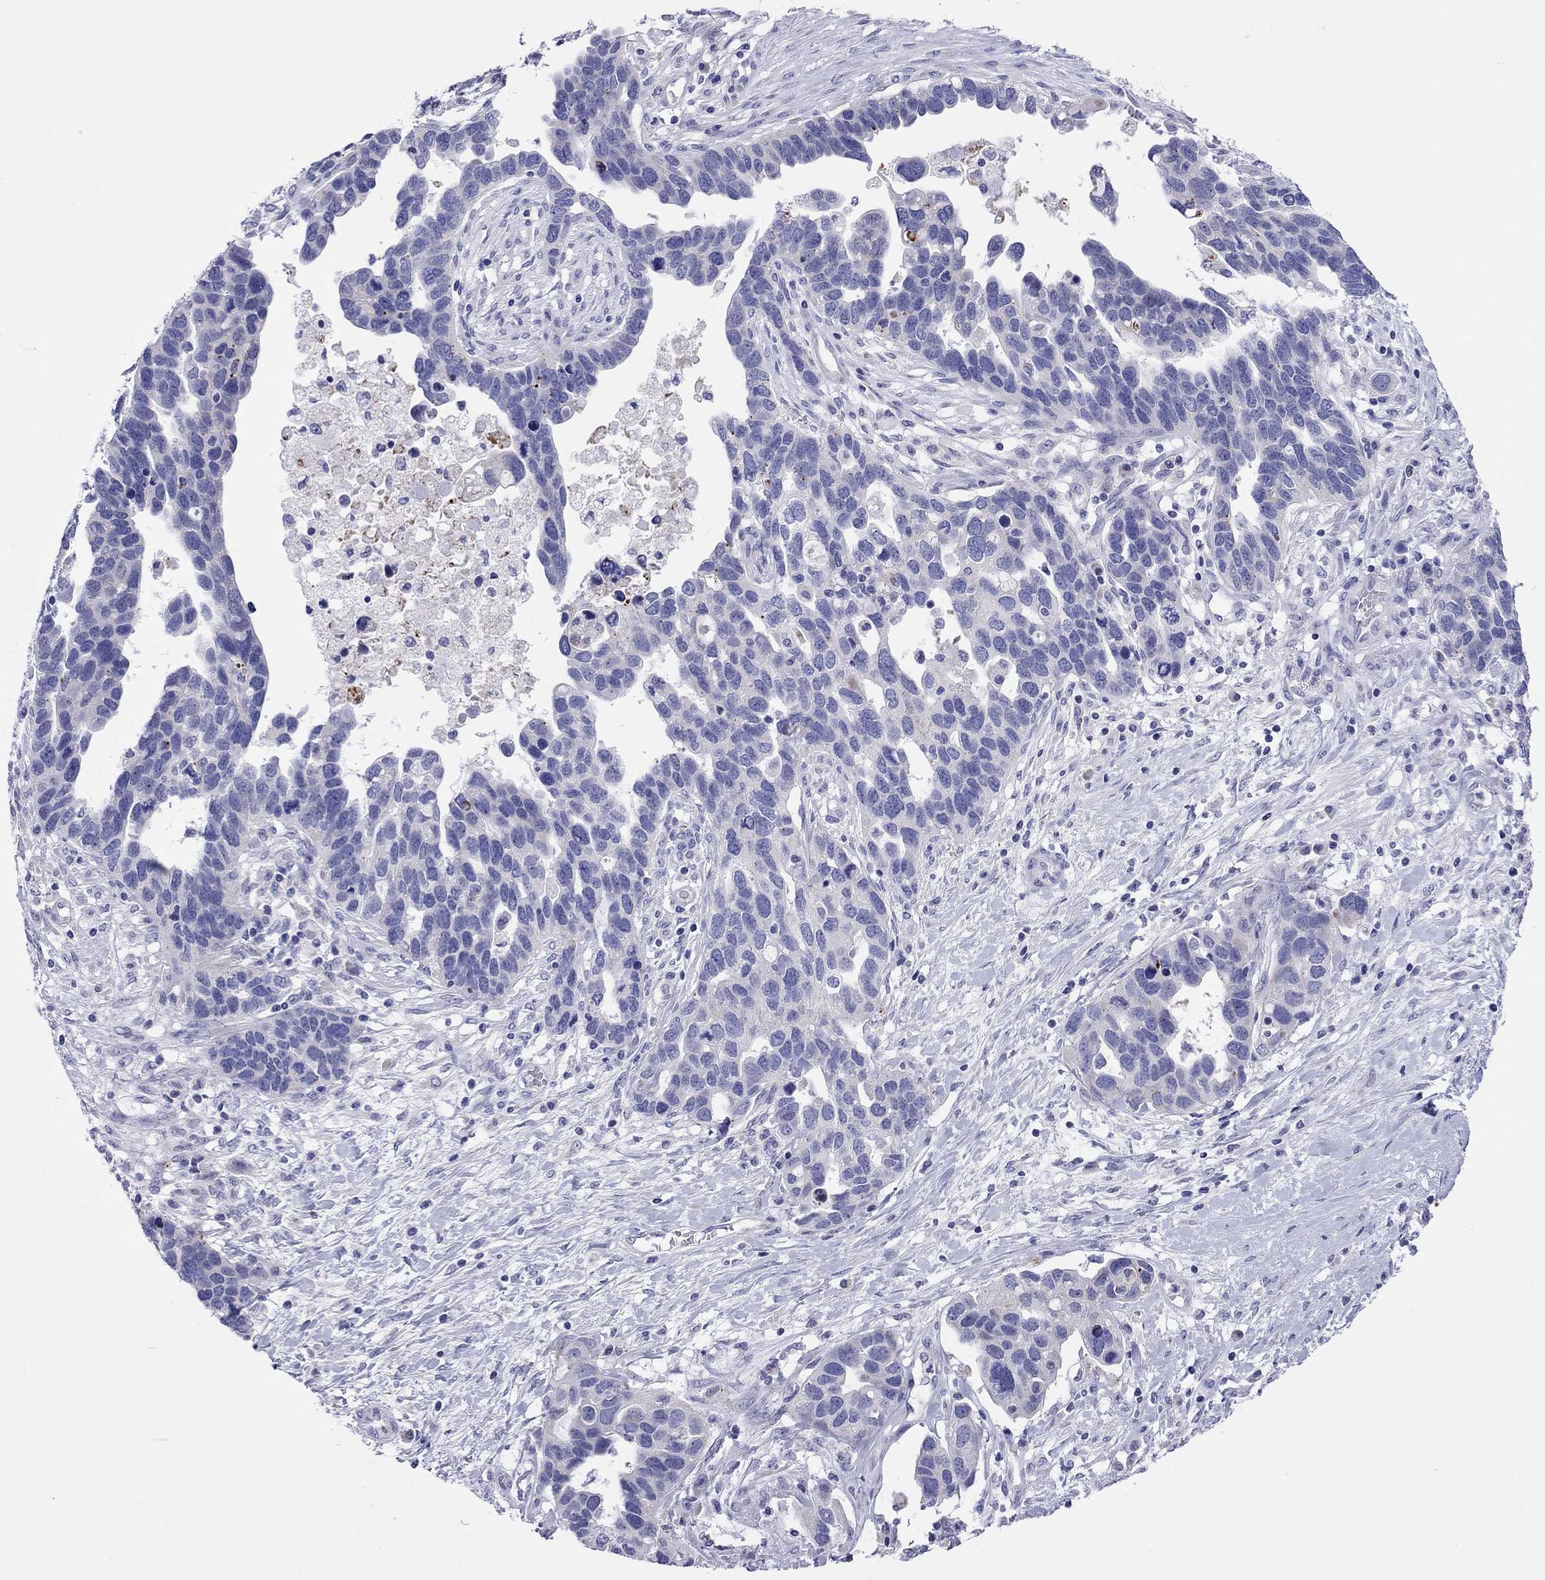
{"staining": {"intensity": "negative", "quantity": "none", "location": "none"}, "tissue": "ovarian cancer", "cell_type": "Tumor cells", "image_type": "cancer", "snomed": [{"axis": "morphology", "description": "Cystadenocarcinoma, serous, NOS"}, {"axis": "topography", "description": "Ovary"}], "caption": "DAB (3,3'-diaminobenzidine) immunohistochemical staining of serous cystadenocarcinoma (ovarian) reveals no significant positivity in tumor cells.", "gene": "COL9A1", "patient": {"sex": "female", "age": 54}}